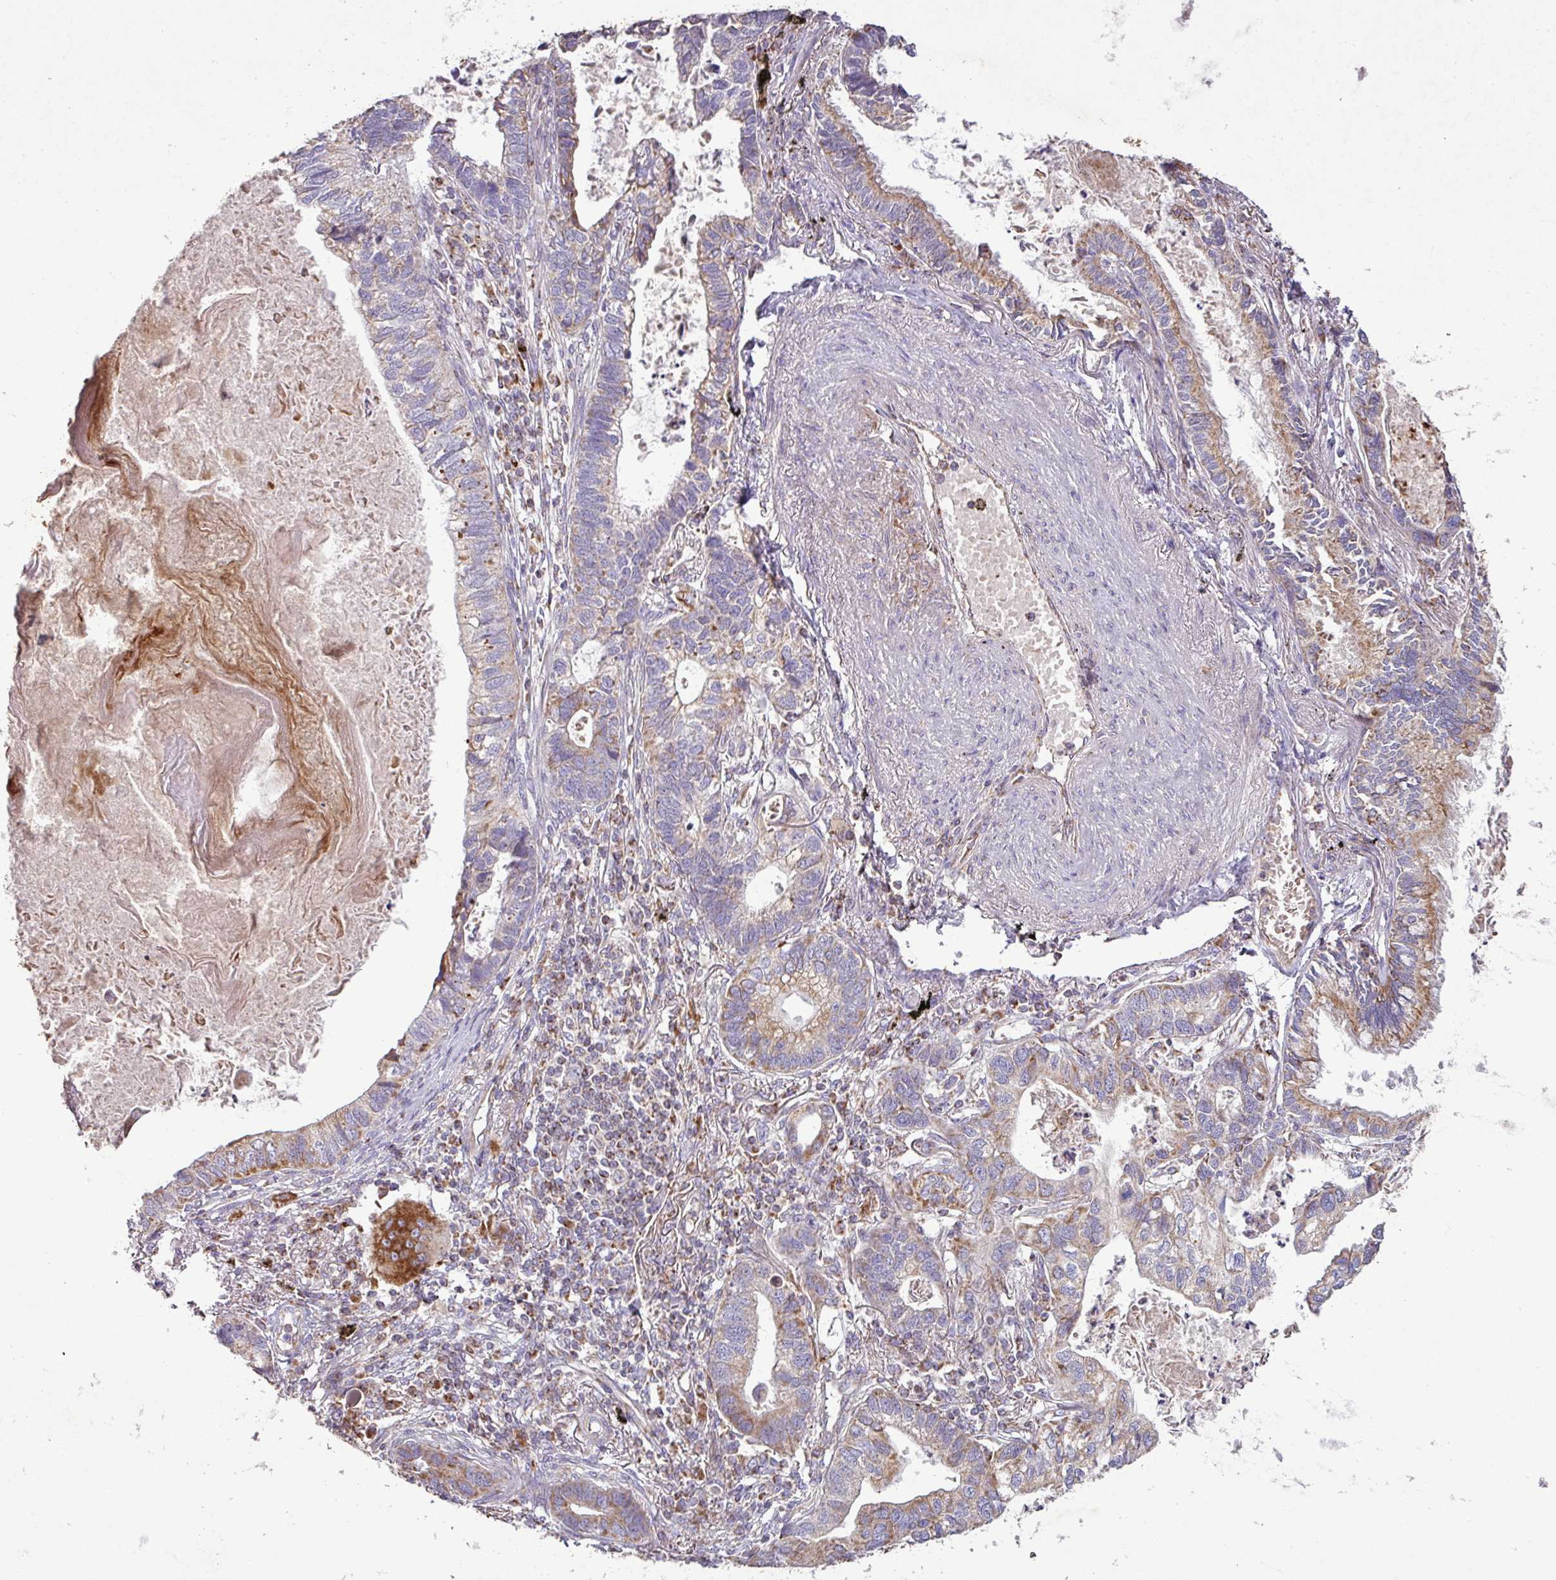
{"staining": {"intensity": "moderate", "quantity": "<25%", "location": "cytoplasmic/membranous"}, "tissue": "lung cancer", "cell_type": "Tumor cells", "image_type": "cancer", "snomed": [{"axis": "morphology", "description": "Adenocarcinoma, NOS"}, {"axis": "topography", "description": "Lung"}], "caption": "This is a histology image of IHC staining of lung cancer, which shows moderate staining in the cytoplasmic/membranous of tumor cells.", "gene": "SQOR", "patient": {"sex": "male", "age": 67}}